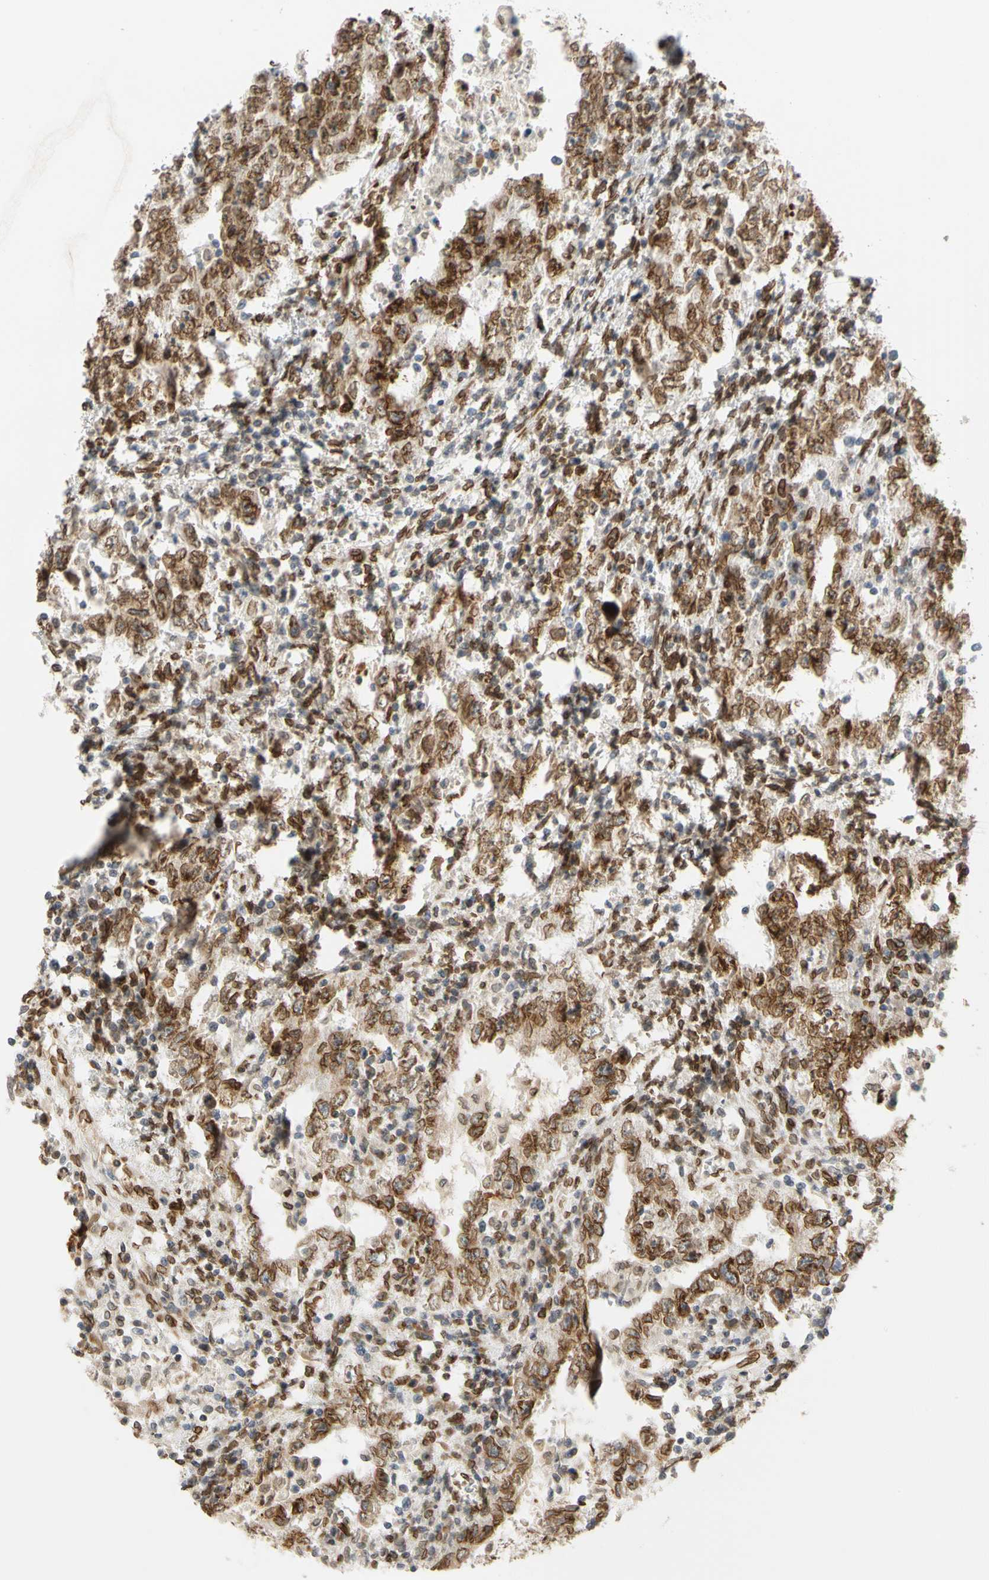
{"staining": {"intensity": "strong", "quantity": ">75%", "location": "cytoplasmic/membranous,nuclear"}, "tissue": "testis cancer", "cell_type": "Tumor cells", "image_type": "cancer", "snomed": [{"axis": "morphology", "description": "Carcinoma, Embryonal, NOS"}, {"axis": "topography", "description": "Testis"}], "caption": "Immunohistochemical staining of embryonal carcinoma (testis) displays high levels of strong cytoplasmic/membranous and nuclear positivity in approximately >75% of tumor cells.", "gene": "SUN1", "patient": {"sex": "male", "age": 26}}